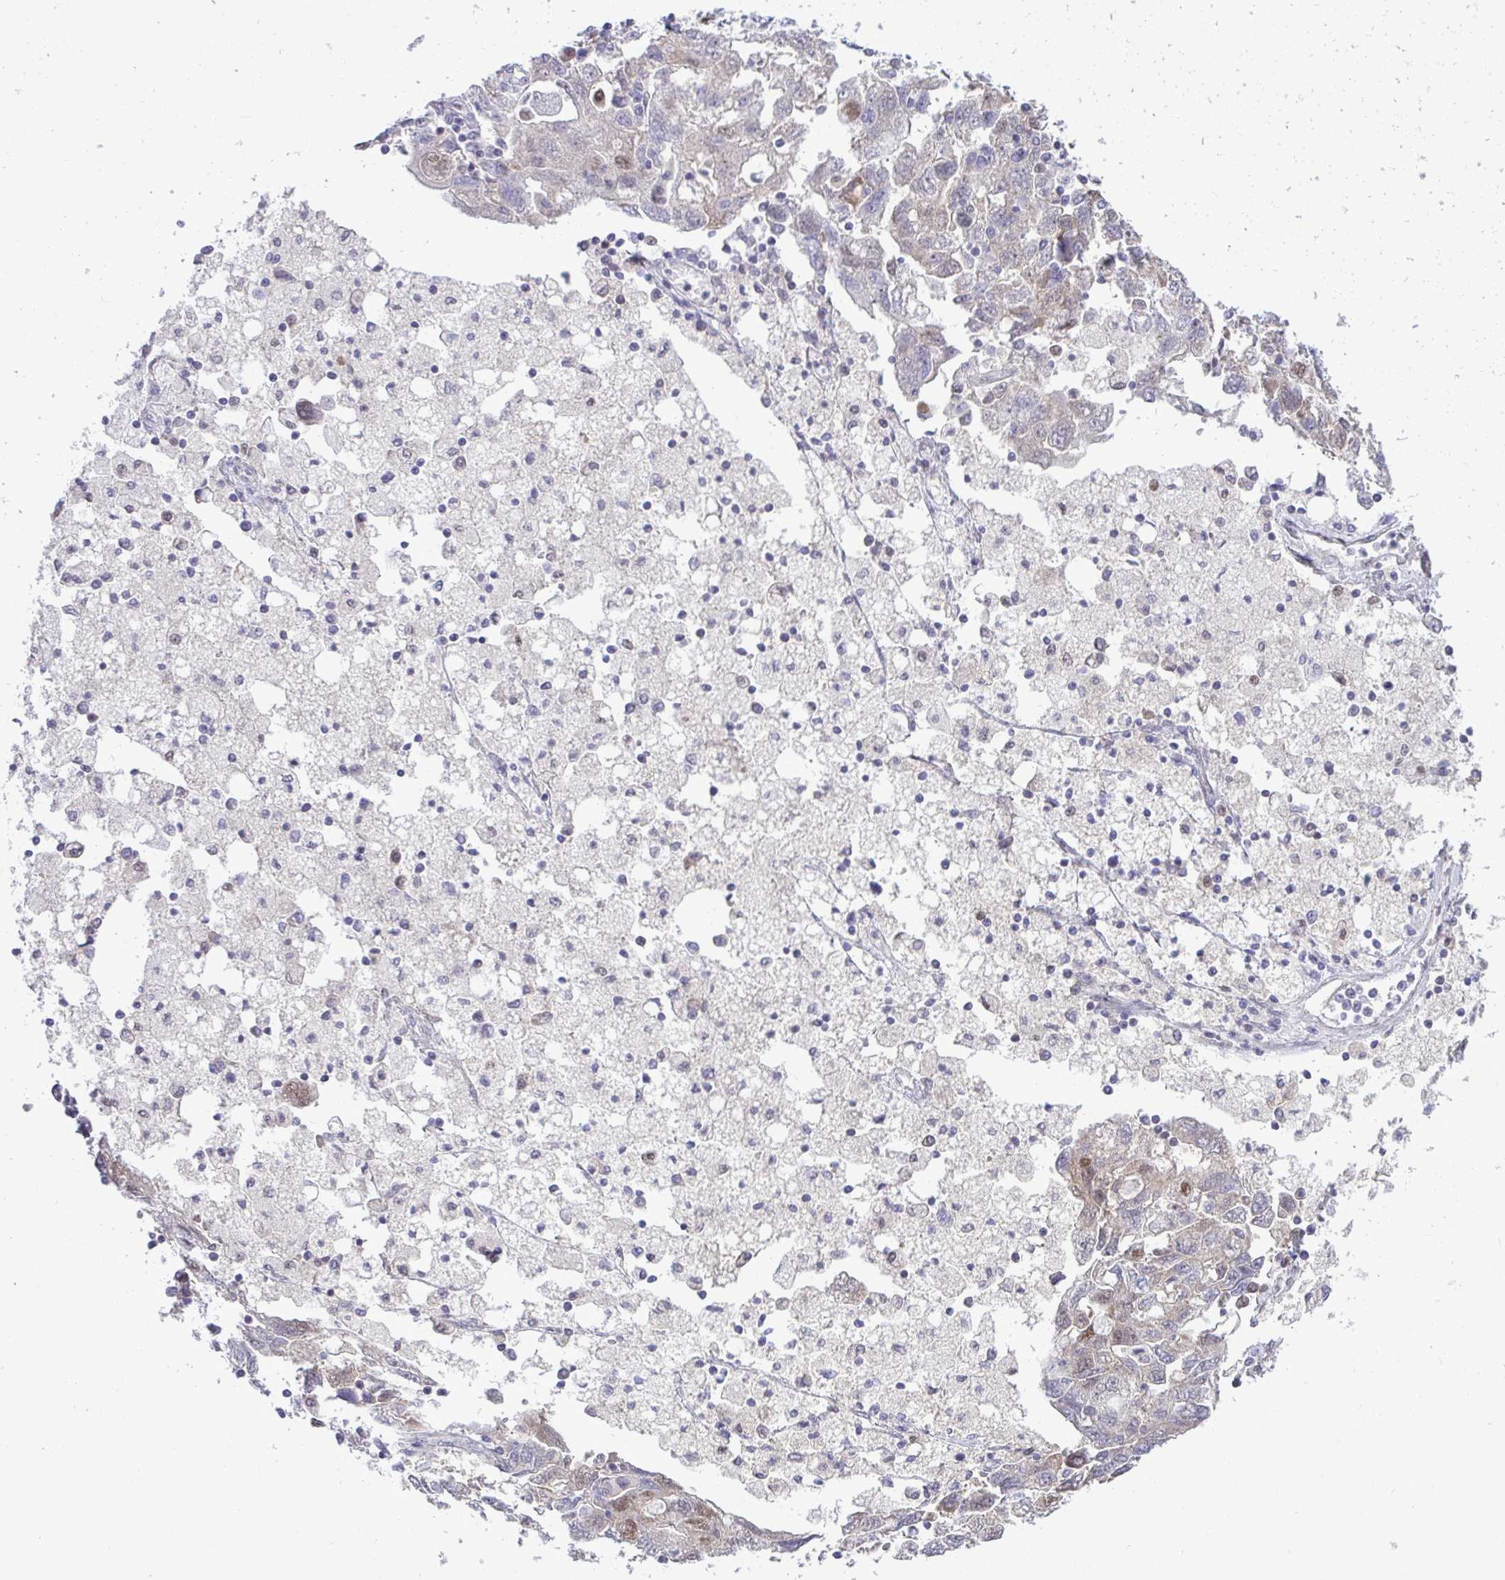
{"staining": {"intensity": "weak", "quantity": "<25%", "location": "cytoplasmic/membranous,nuclear"}, "tissue": "ovarian cancer", "cell_type": "Tumor cells", "image_type": "cancer", "snomed": [{"axis": "morphology", "description": "Carcinoma, NOS"}, {"axis": "morphology", "description": "Cystadenocarcinoma, serous, NOS"}, {"axis": "topography", "description": "Ovary"}], "caption": "This is an immunohistochemistry image of ovarian cancer. There is no positivity in tumor cells.", "gene": "EPOP", "patient": {"sex": "female", "age": 69}}